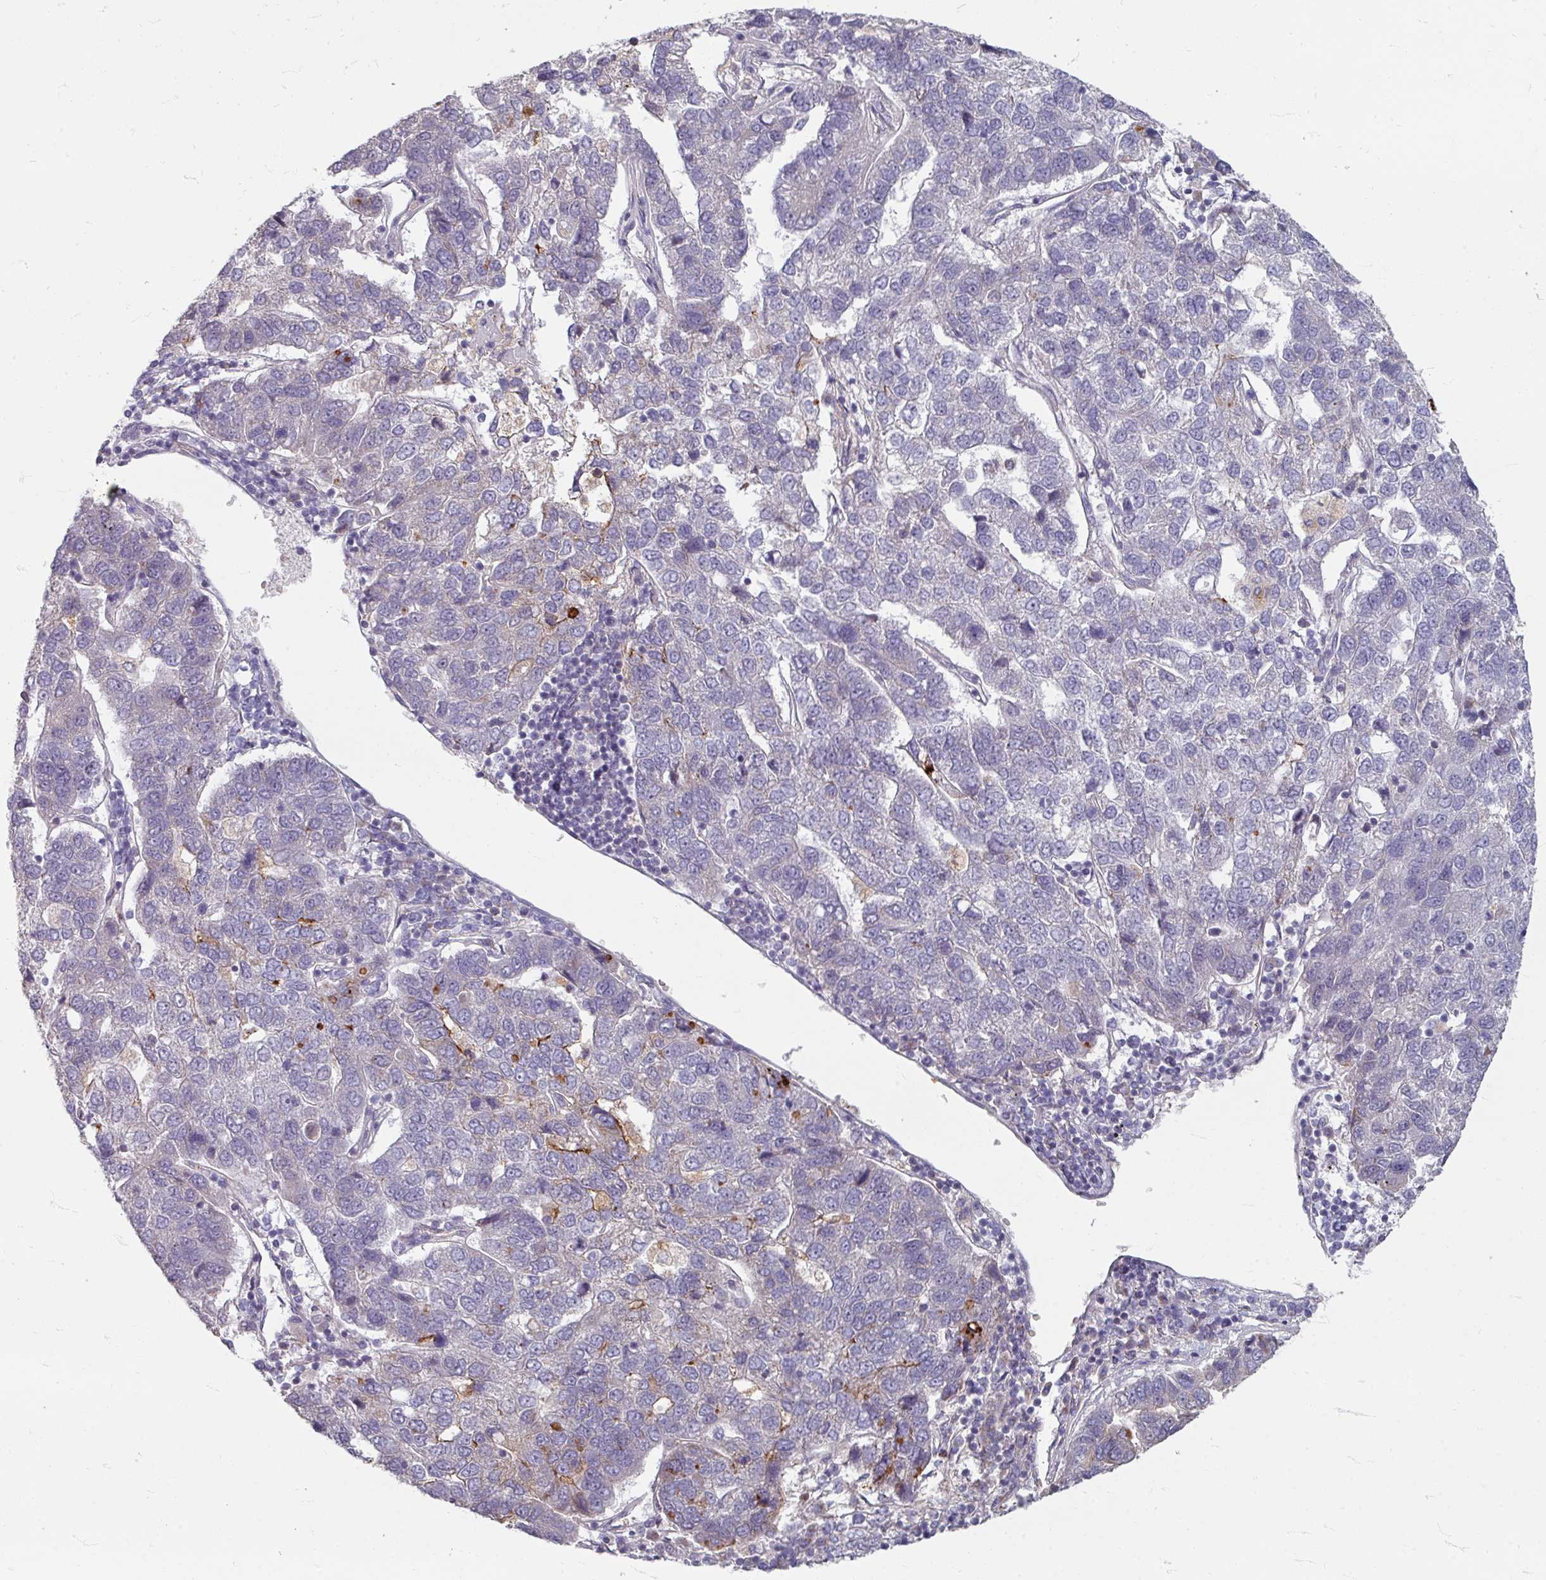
{"staining": {"intensity": "negative", "quantity": "none", "location": "none"}, "tissue": "pancreatic cancer", "cell_type": "Tumor cells", "image_type": "cancer", "snomed": [{"axis": "morphology", "description": "Adenocarcinoma, NOS"}, {"axis": "topography", "description": "Pancreas"}], "caption": "A high-resolution micrograph shows immunohistochemistry staining of pancreatic cancer, which demonstrates no significant positivity in tumor cells. Brightfield microscopy of IHC stained with DAB (brown) and hematoxylin (blue), captured at high magnification.", "gene": "GABARAPL1", "patient": {"sex": "female", "age": 61}}